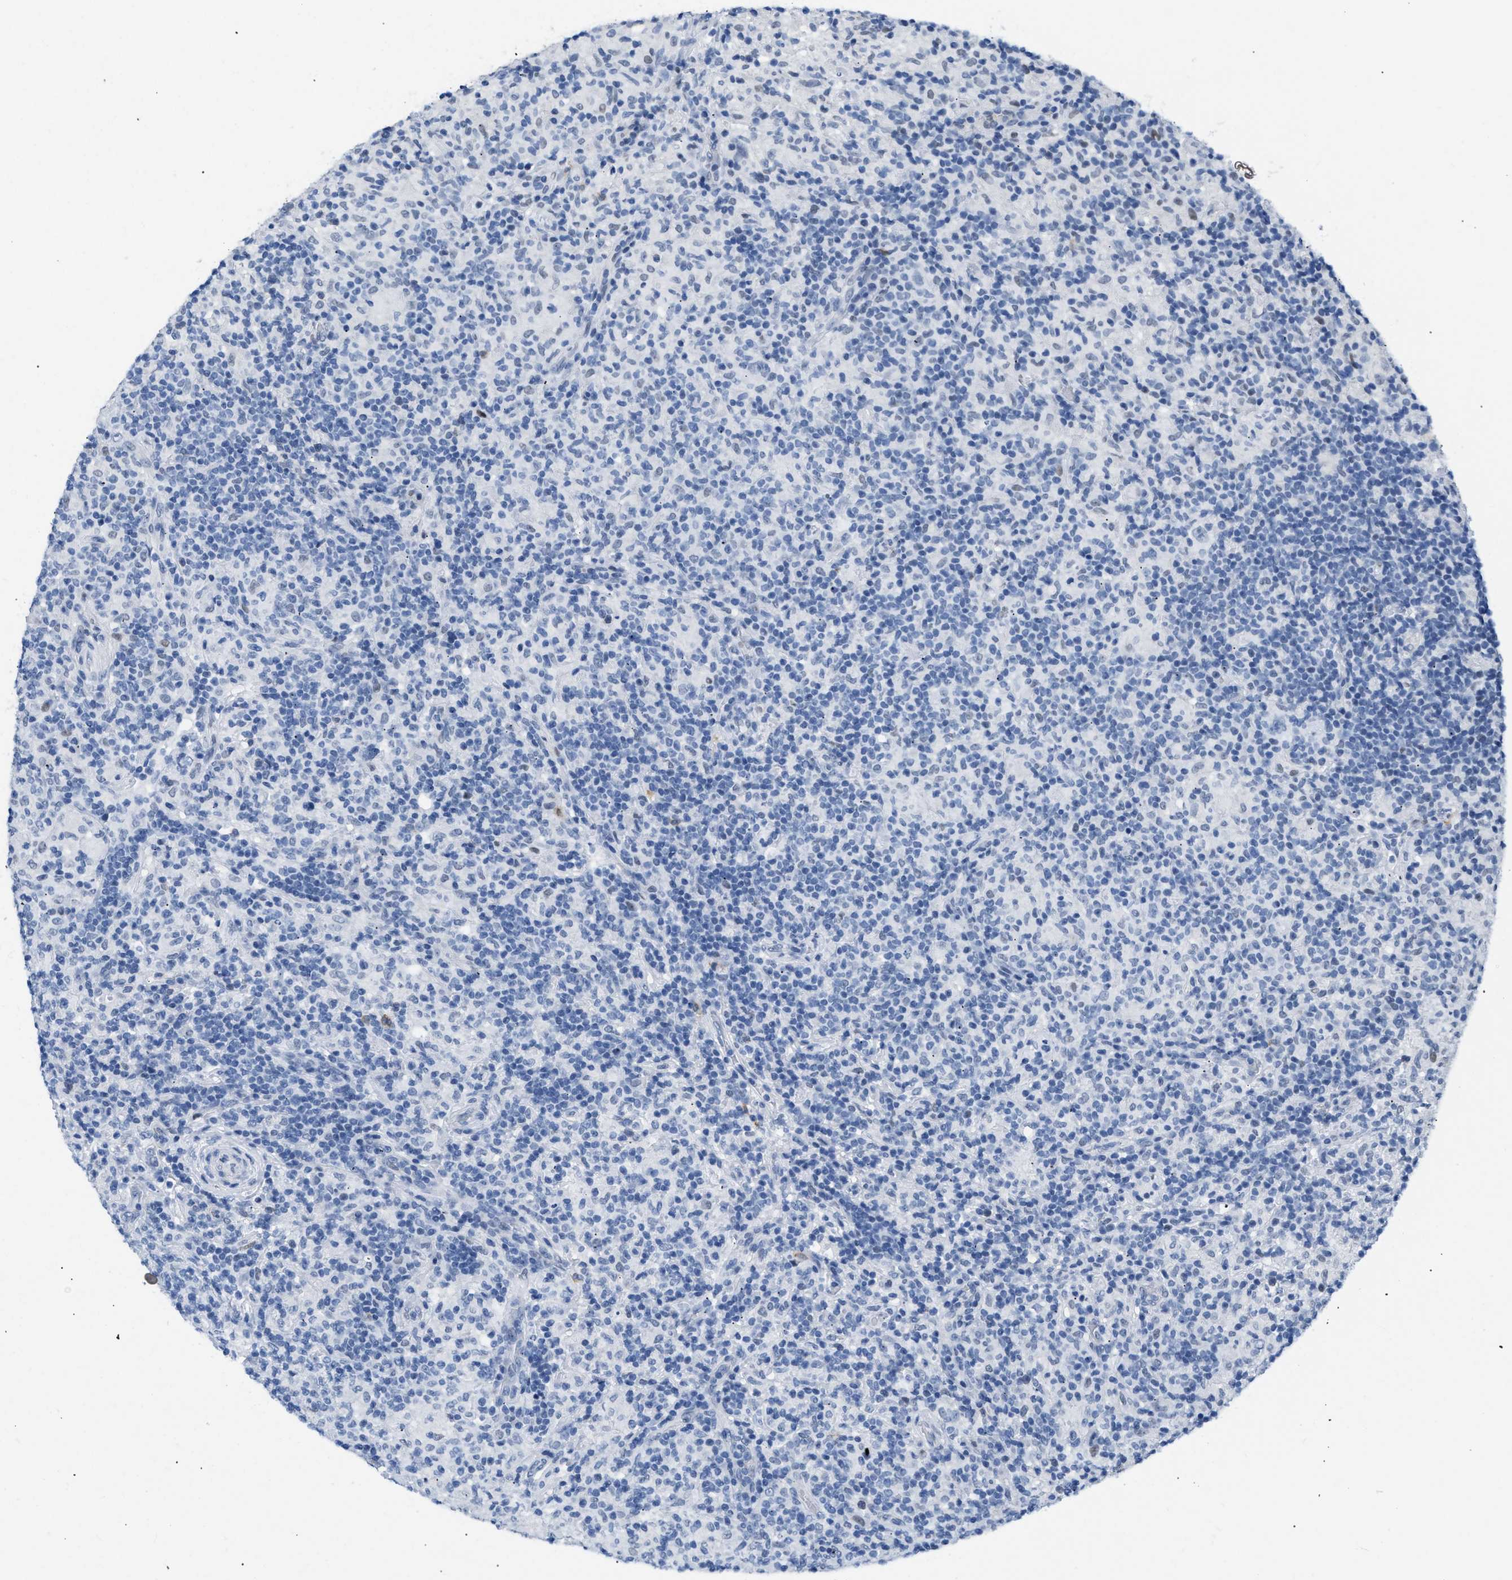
{"staining": {"intensity": "negative", "quantity": "none", "location": "none"}, "tissue": "lymphoma", "cell_type": "Tumor cells", "image_type": "cancer", "snomed": [{"axis": "morphology", "description": "Hodgkin's disease, NOS"}, {"axis": "topography", "description": "Lymph node"}], "caption": "IHC histopathology image of neoplastic tissue: human Hodgkin's disease stained with DAB (3,3'-diaminobenzidine) shows no significant protein positivity in tumor cells.", "gene": "BOLL", "patient": {"sex": "male", "age": 70}}